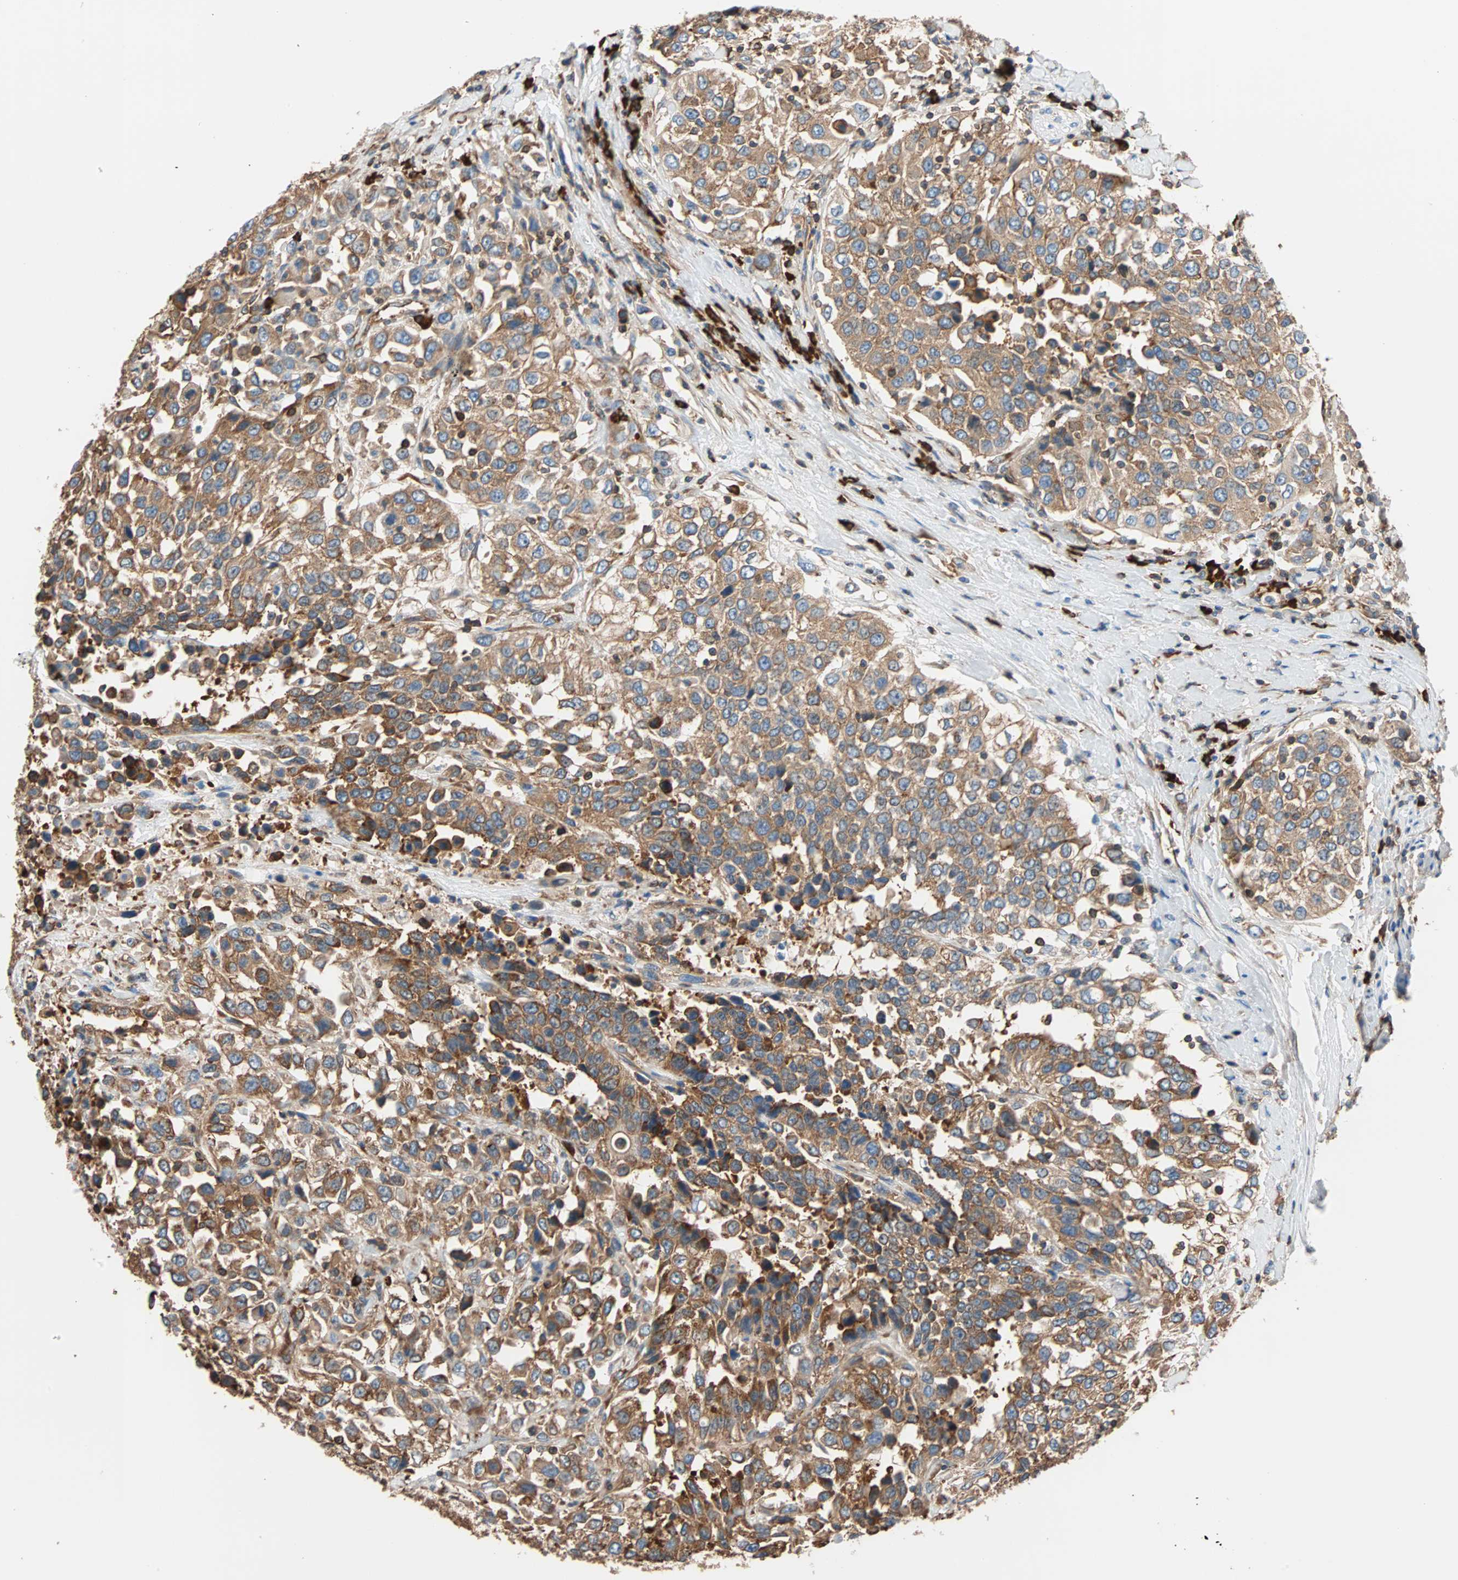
{"staining": {"intensity": "strong", "quantity": ">75%", "location": "cytoplasmic/membranous"}, "tissue": "urothelial cancer", "cell_type": "Tumor cells", "image_type": "cancer", "snomed": [{"axis": "morphology", "description": "Urothelial carcinoma, High grade"}, {"axis": "topography", "description": "Urinary bladder"}], "caption": "Immunohistochemistry (IHC) (DAB (3,3'-diaminobenzidine)) staining of urothelial cancer shows strong cytoplasmic/membranous protein expression in about >75% of tumor cells.", "gene": "EEF2", "patient": {"sex": "female", "age": 80}}